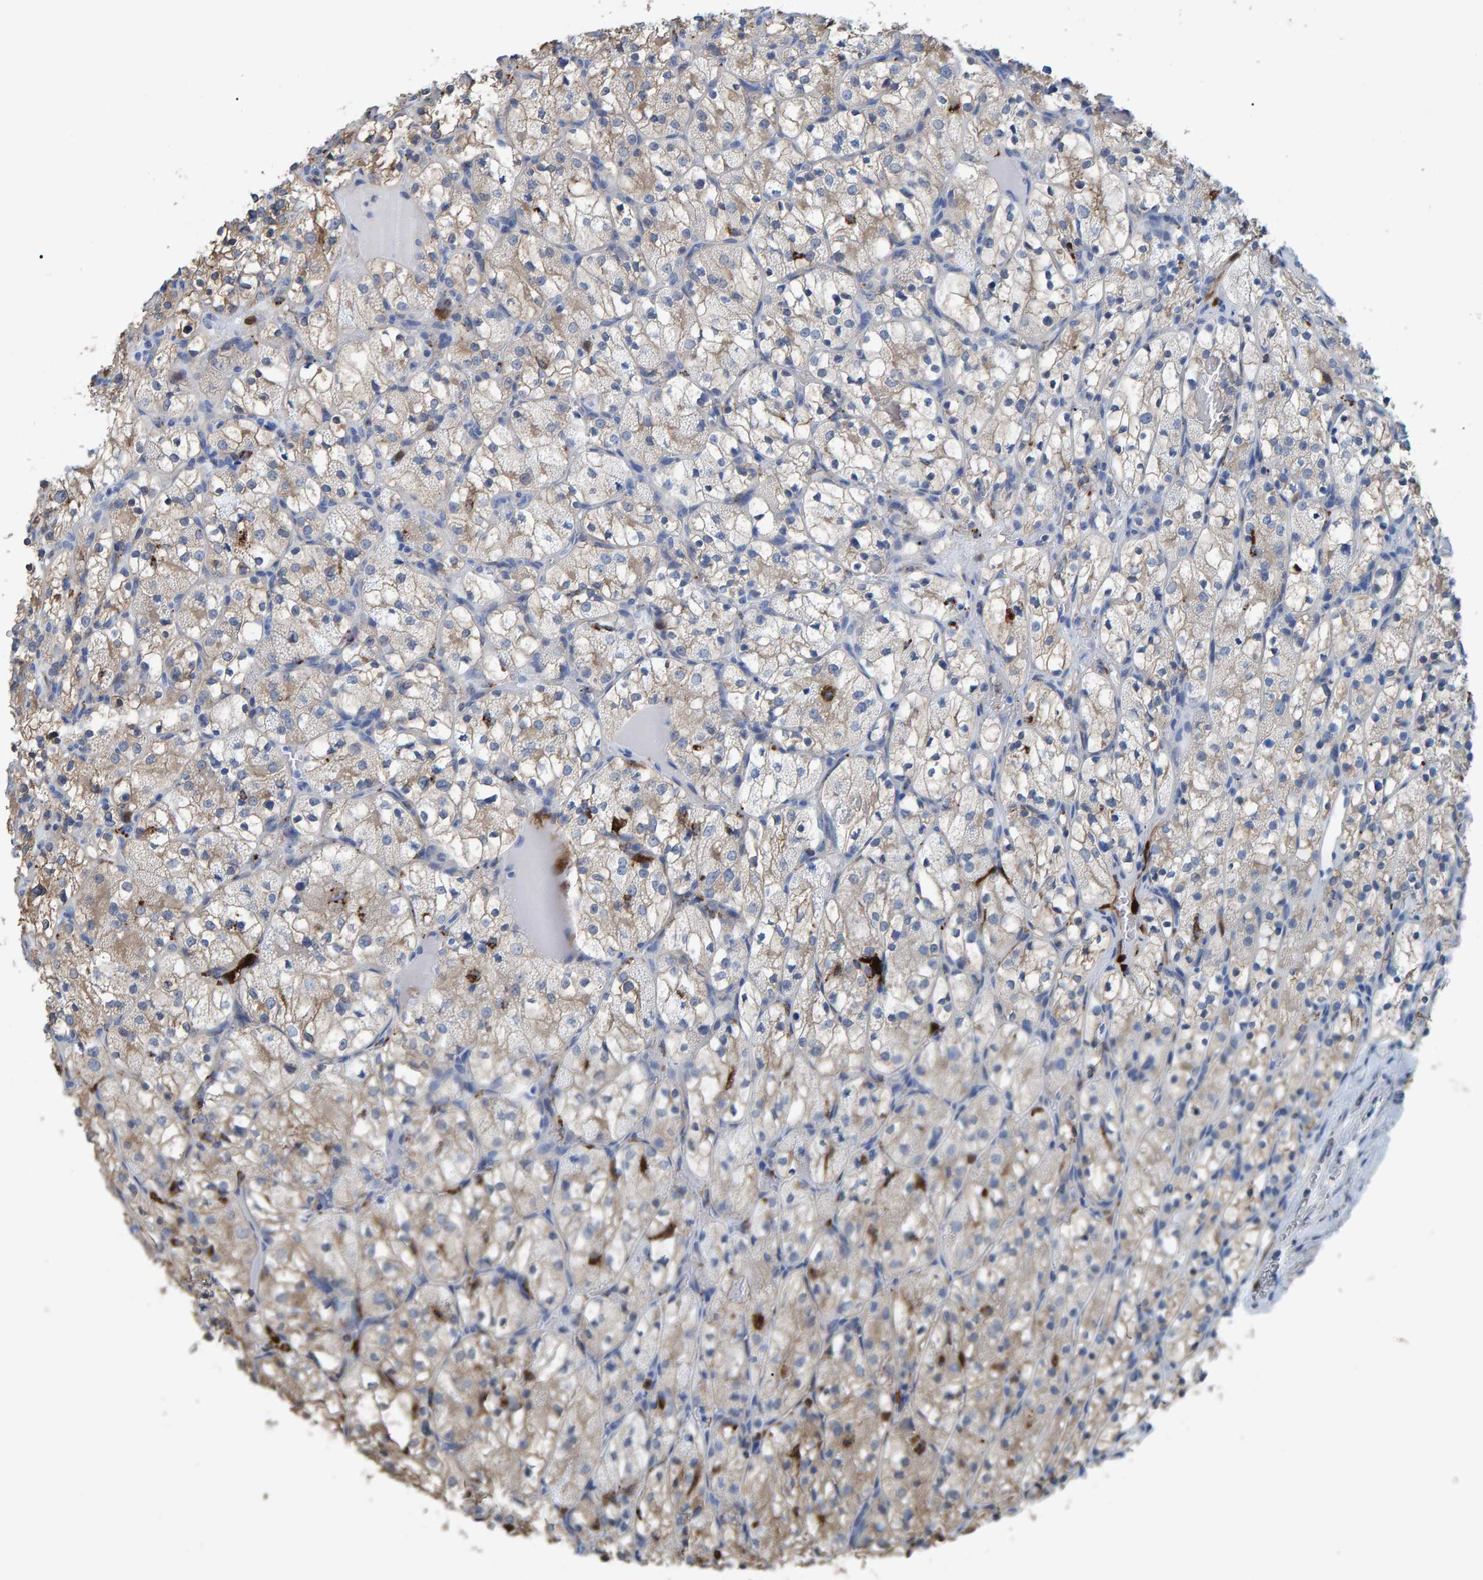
{"staining": {"intensity": "weak", "quantity": "25%-75%", "location": "cytoplasmic/membranous"}, "tissue": "renal cancer", "cell_type": "Tumor cells", "image_type": "cancer", "snomed": [{"axis": "morphology", "description": "Adenocarcinoma, NOS"}, {"axis": "topography", "description": "Kidney"}], "caption": "A brown stain highlights weak cytoplasmic/membranous positivity of a protein in human renal cancer (adenocarcinoma) tumor cells.", "gene": "IDO1", "patient": {"sex": "female", "age": 69}}